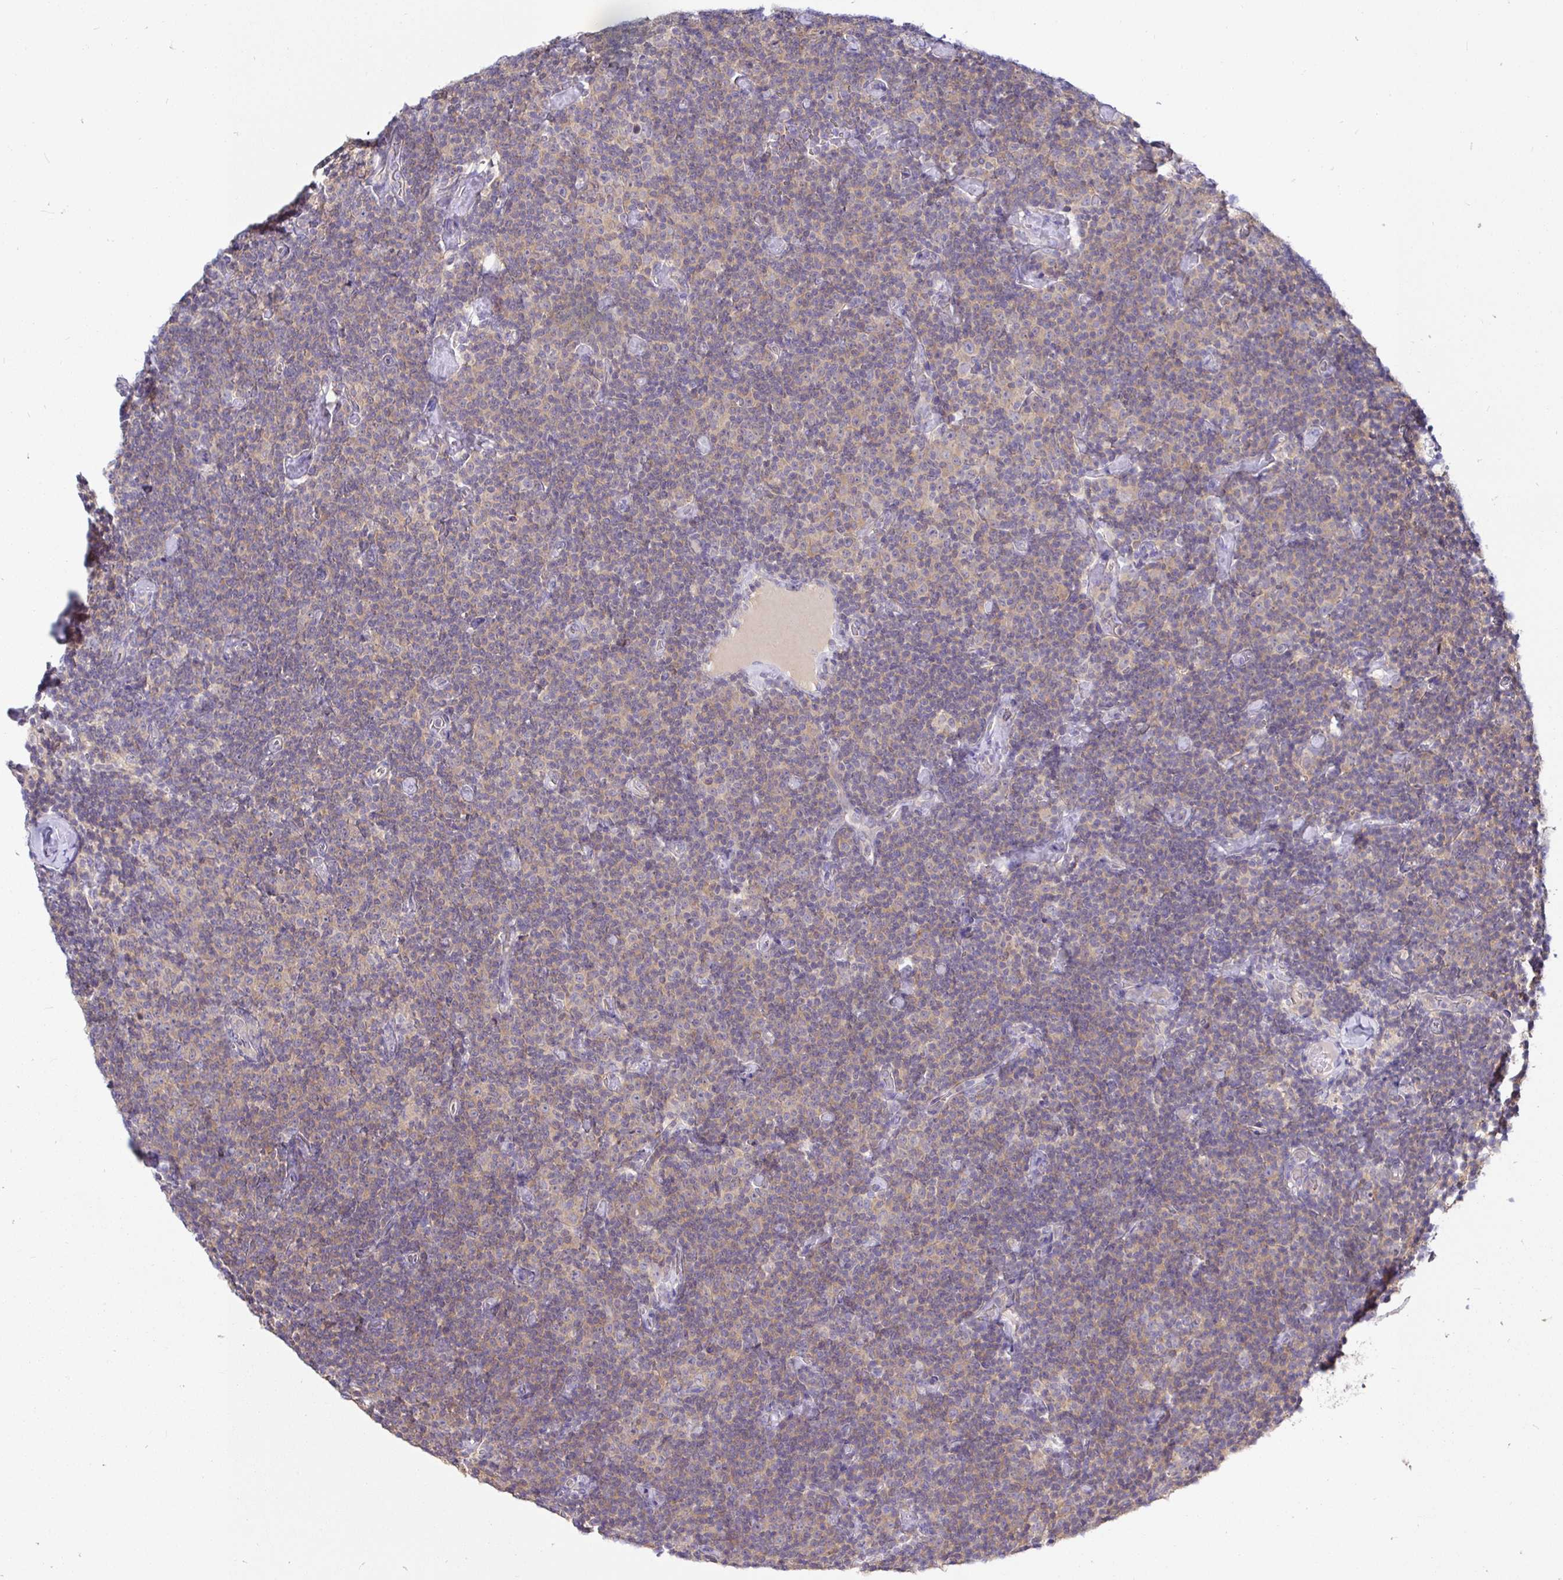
{"staining": {"intensity": "negative", "quantity": "none", "location": "none"}, "tissue": "lymphoma", "cell_type": "Tumor cells", "image_type": "cancer", "snomed": [{"axis": "morphology", "description": "Malignant lymphoma, non-Hodgkin's type, Low grade"}, {"axis": "topography", "description": "Lymph node"}], "caption": "Immunohistochemistry (IHC) image of human low-grade malignant lymphoma, non-Hodgkin's type stained for a protein (brown), which exhibits no positivity in tumor cells.", "gene": "KIF21A", "patient": {"sex": "male", "age": 81}}